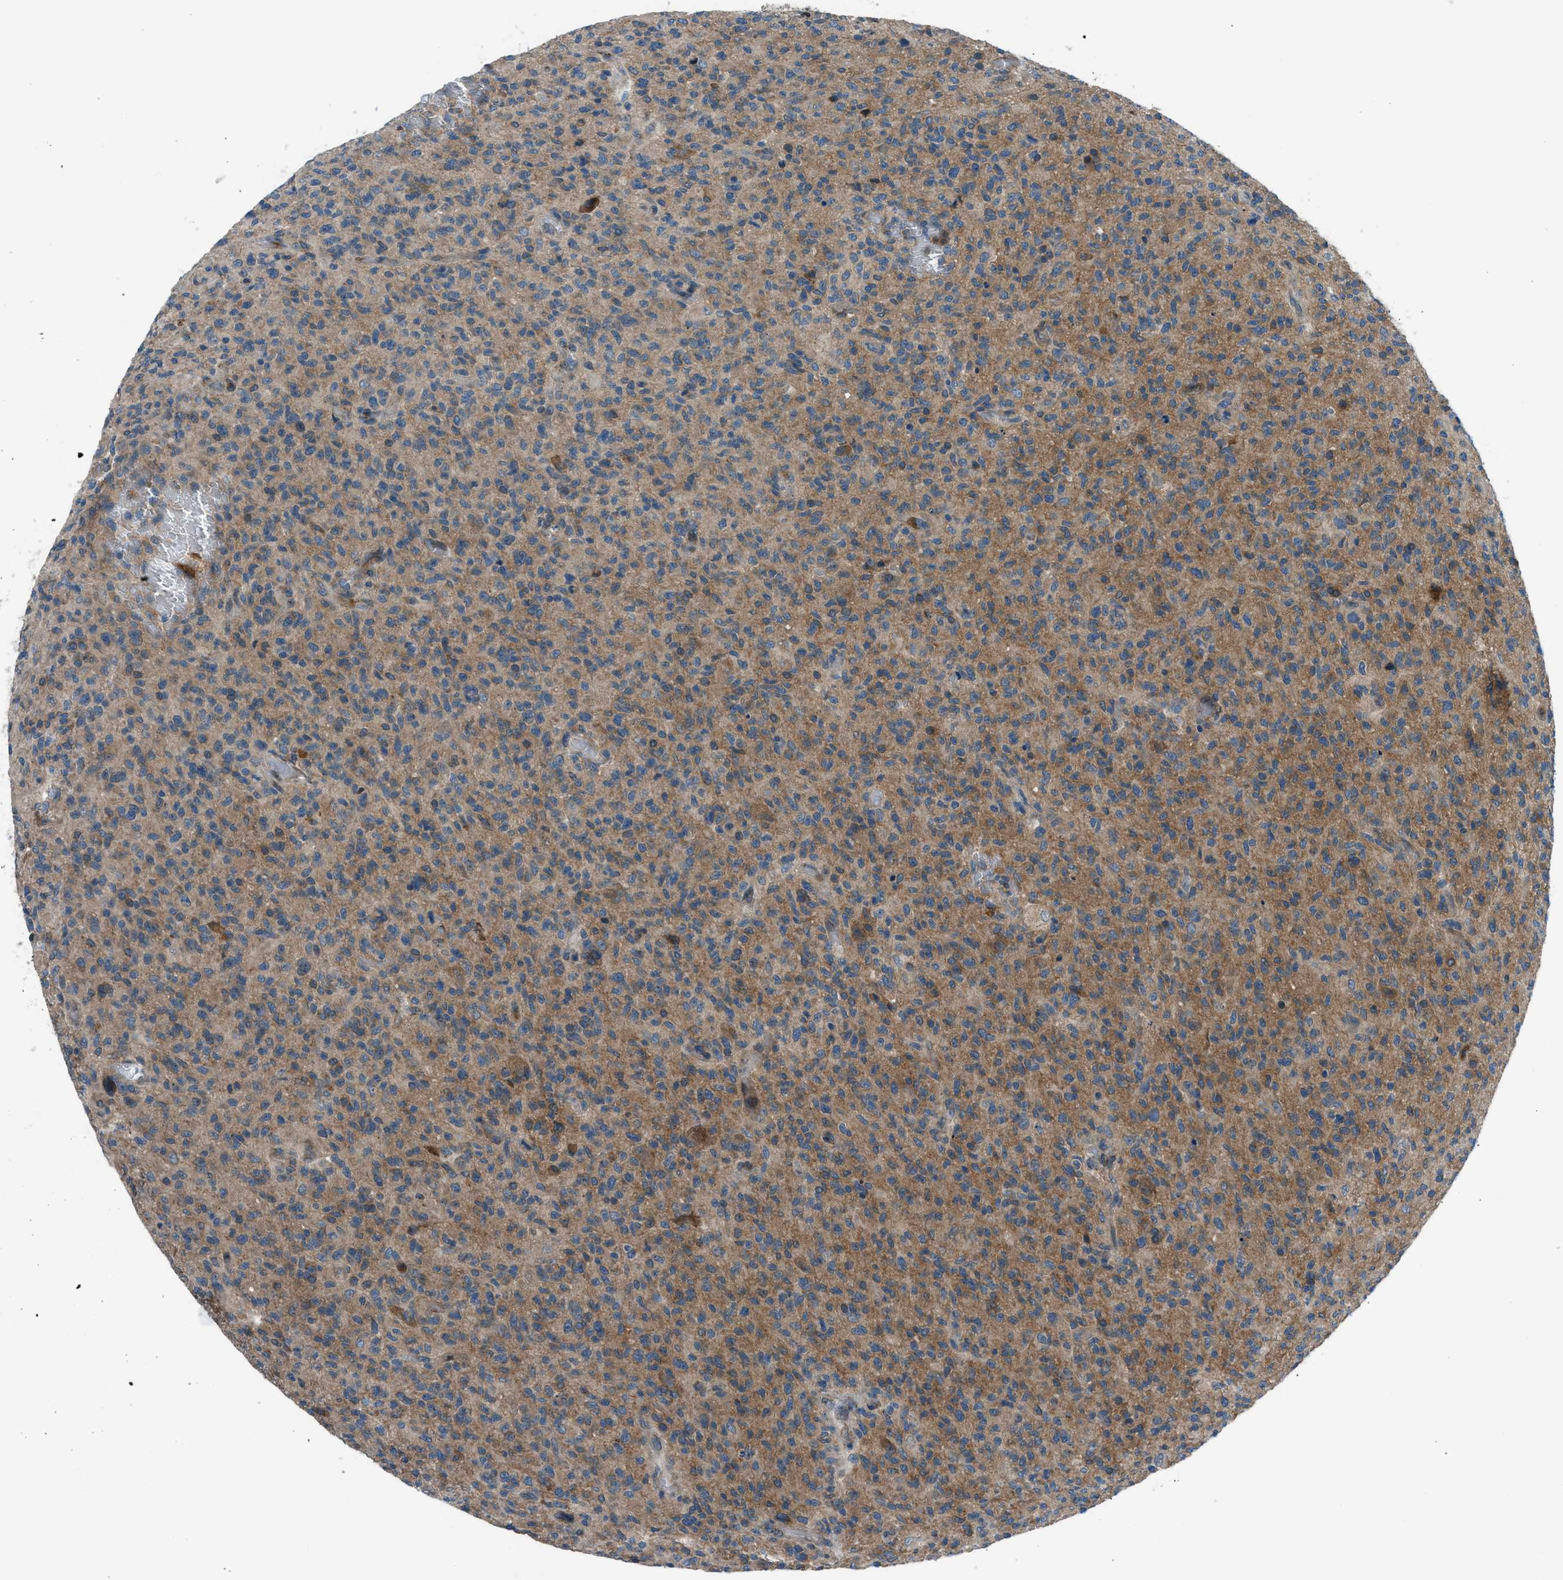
{"staining": {"intensity": "moderate", "quantity": ">75%", "location": "cytoplasmic/membranous"}, "tissue": "glioma", "cell_type": "Tumor cells", "image_type": "cancer", "snomed": [{"axis": "morphology", "description": "Glioma, malignant, High grade"}, {"axis": "topography", "description": "Brain"}], "caption": "This histopathology image shows IHC staining of malignant glioma (high-grade), with medium moderate cytoplasmic/membranous staining in approximately >75% of tumor cells.", "gene": "EDARADD", "patient": {"sex": "male", "age": 71}}